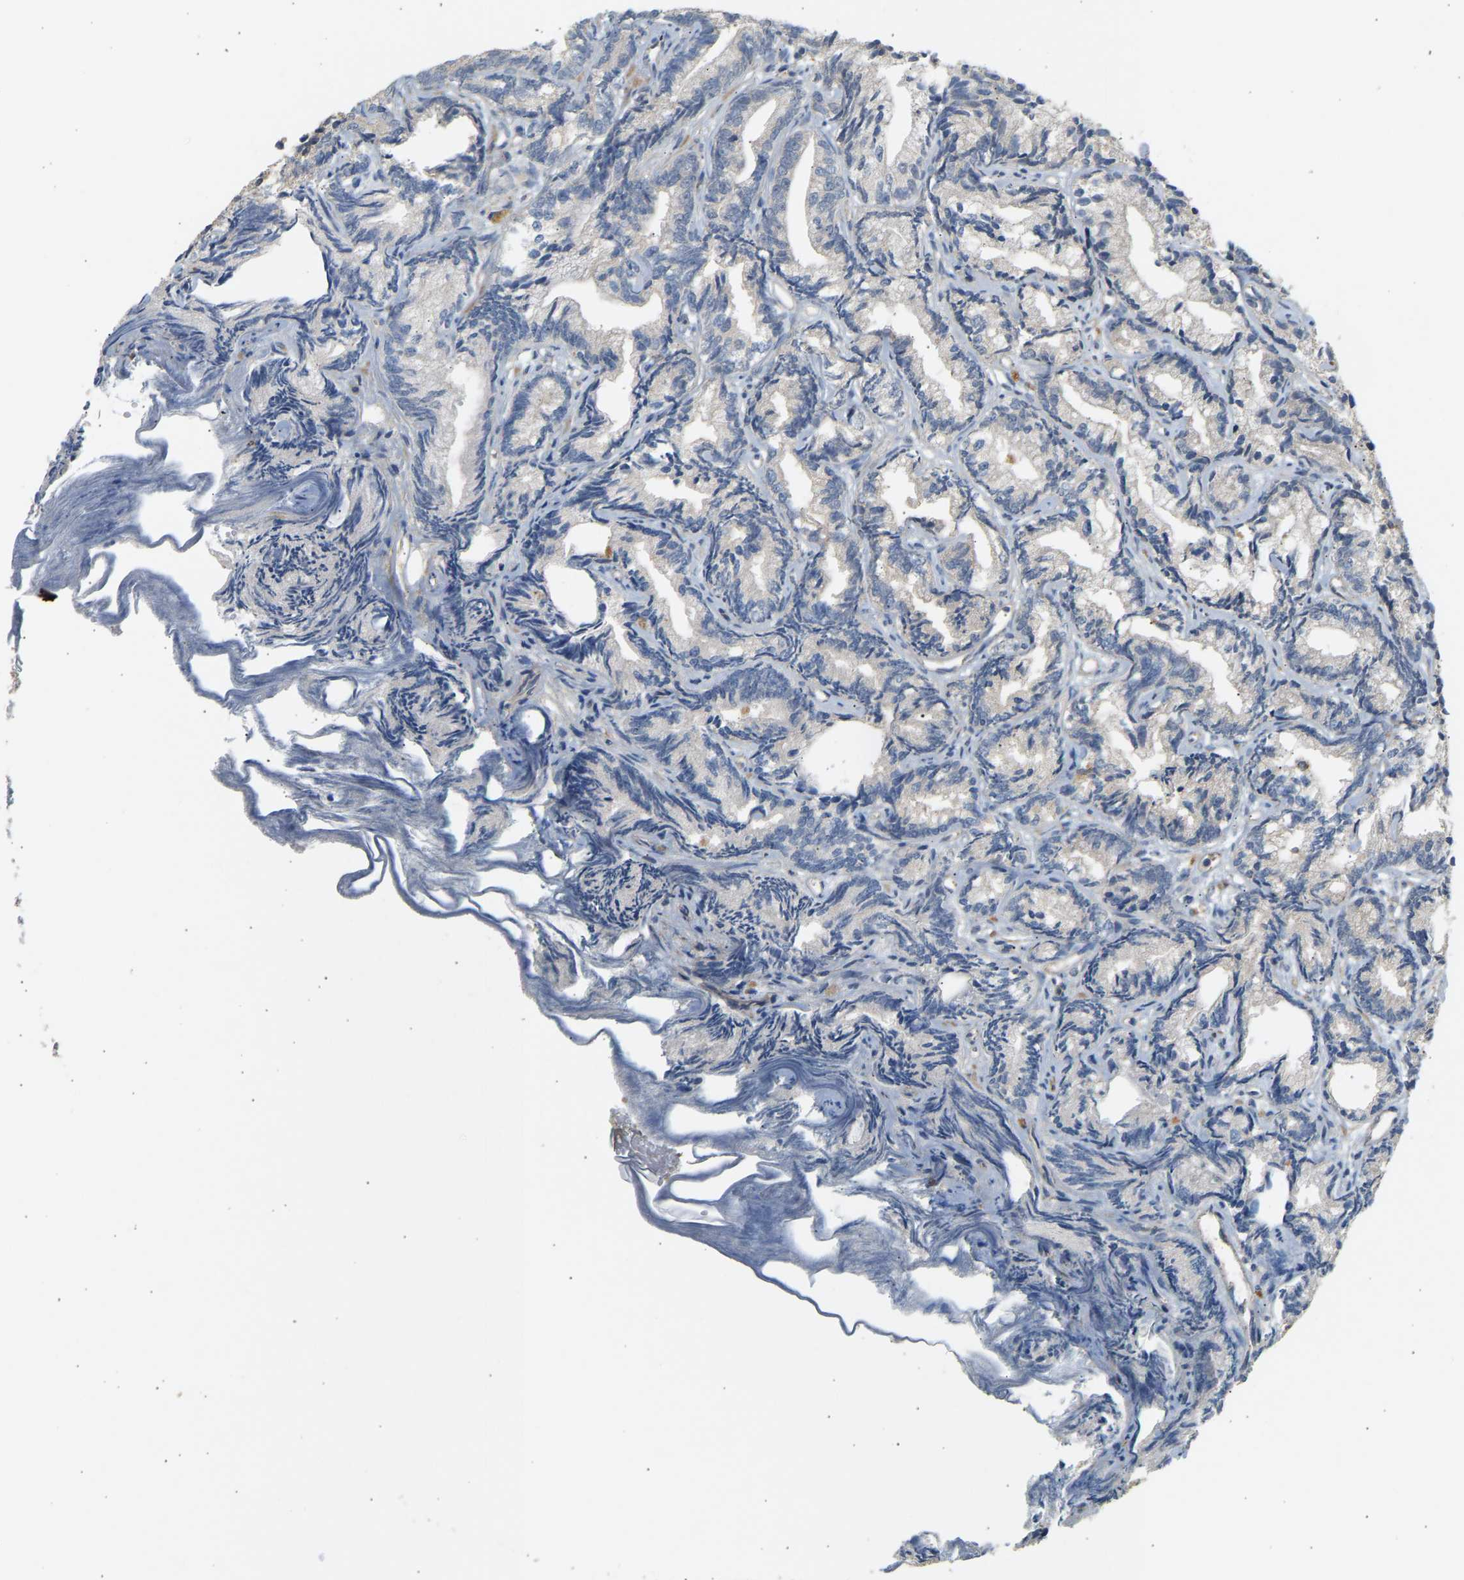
{"staining": {"intensity": "weak", "quantity": "<25%", "location": "cytoplasmic/membranous"}, "tissue": "prostate cancer", "cell_type": "Tumor cells", "image_type": "cancer", "snomed": [{"axis": "morphology", "description": "Adenocarcinoma, Low grade"}, {"axis": "topography", "description": "Prostate"}], "caption": "Immunohistochemical staining of prostate low-grade adenocarcinoma exhibits no significant expression in tumor cells.", "gene": "RGL1", "patient": {"sex": "male", "age": 89}}